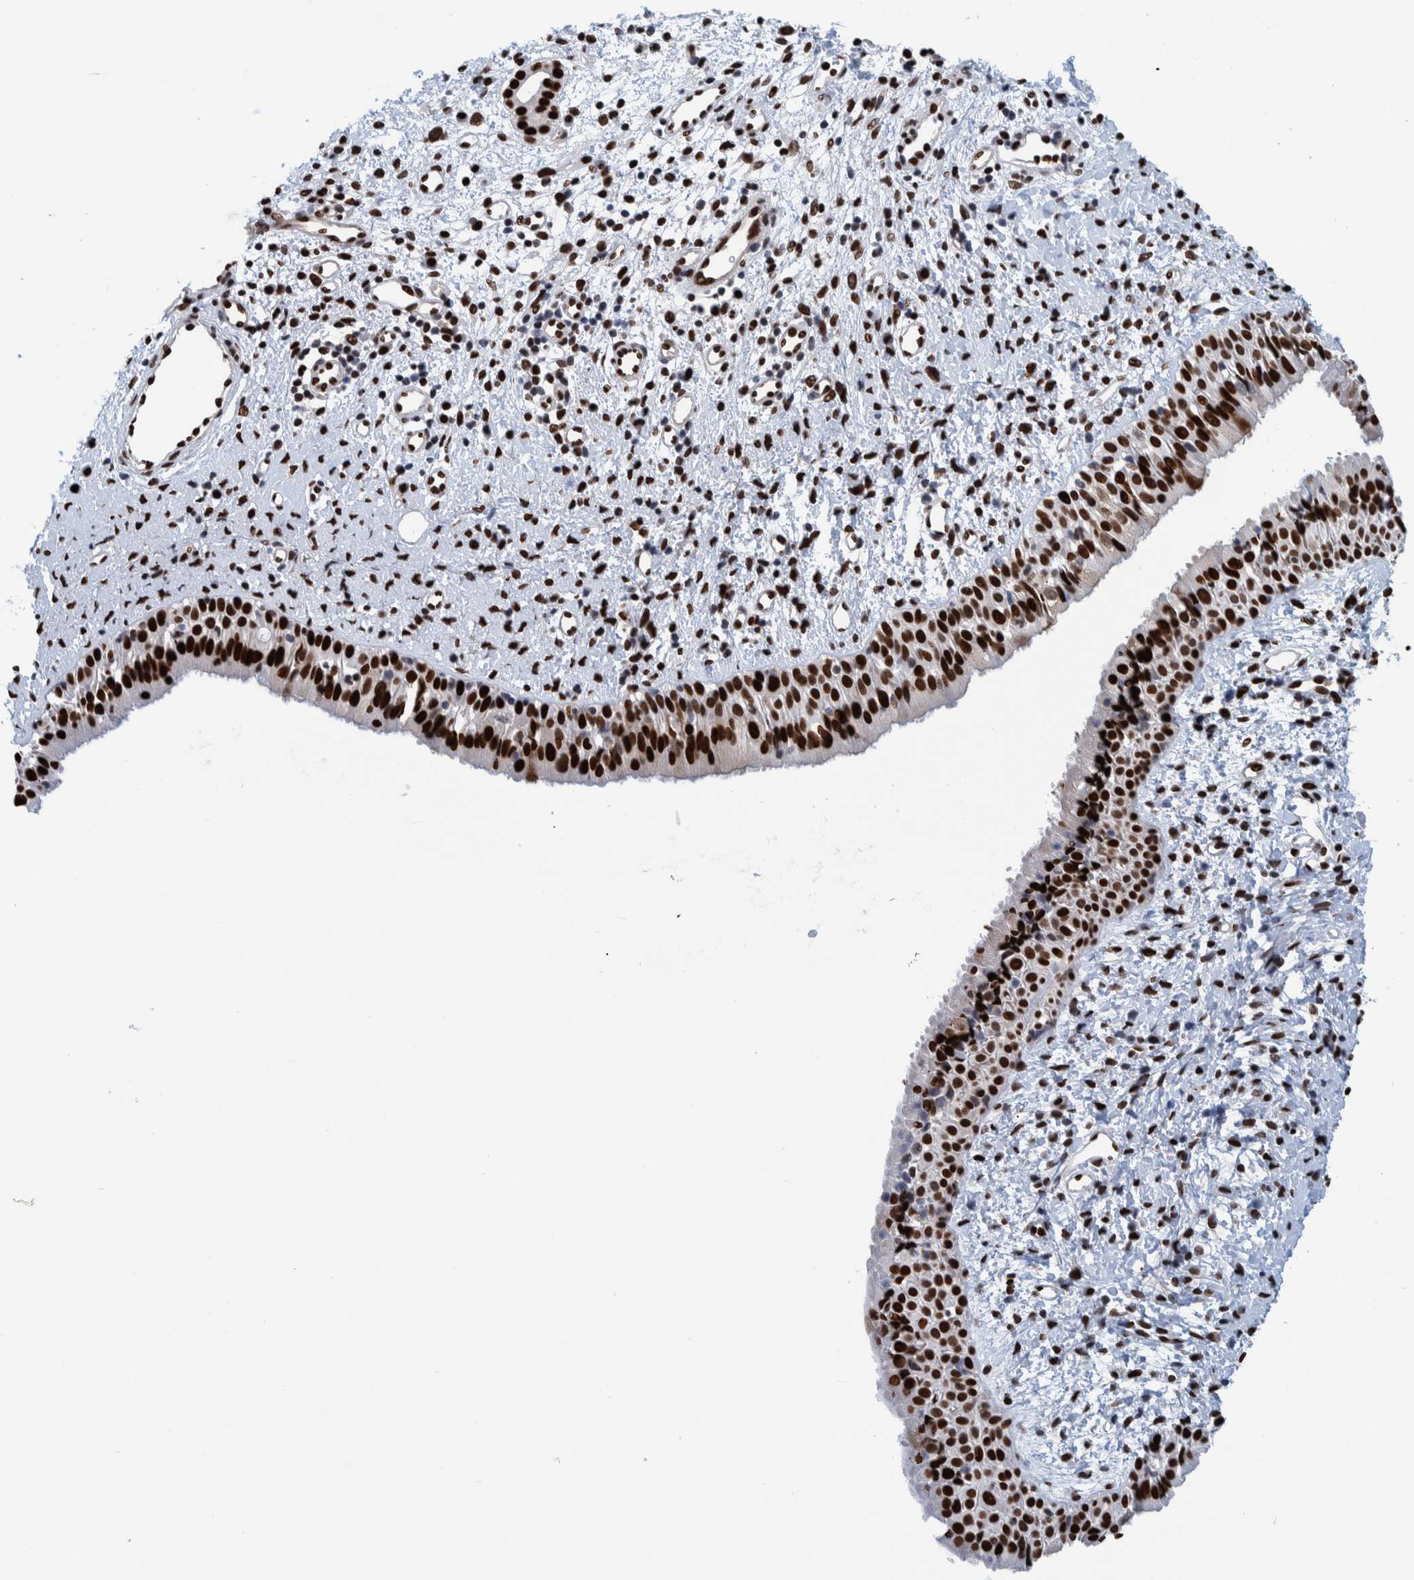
{"staining": {"intensity": "strong", "quantity": ">75%", "location": "nuclear"}, "tissue": "nasopharynx", "cell_type": "Respiratory epithelial cells", "image_type": "normal", "snomed": [{"axis": "morphology", "description": "Normal tissue, NOS"}, {"axis": "topography", "description": "Nasopharynx"}], "caption": "This is a photomicrograph of IHC staining of unremarkable nasopharynx, which shows strong positivity in the nuclear of respiratory epithelial cells.", "gene": "HEATR9", "patient": {"sex": "male", "age": 22}}